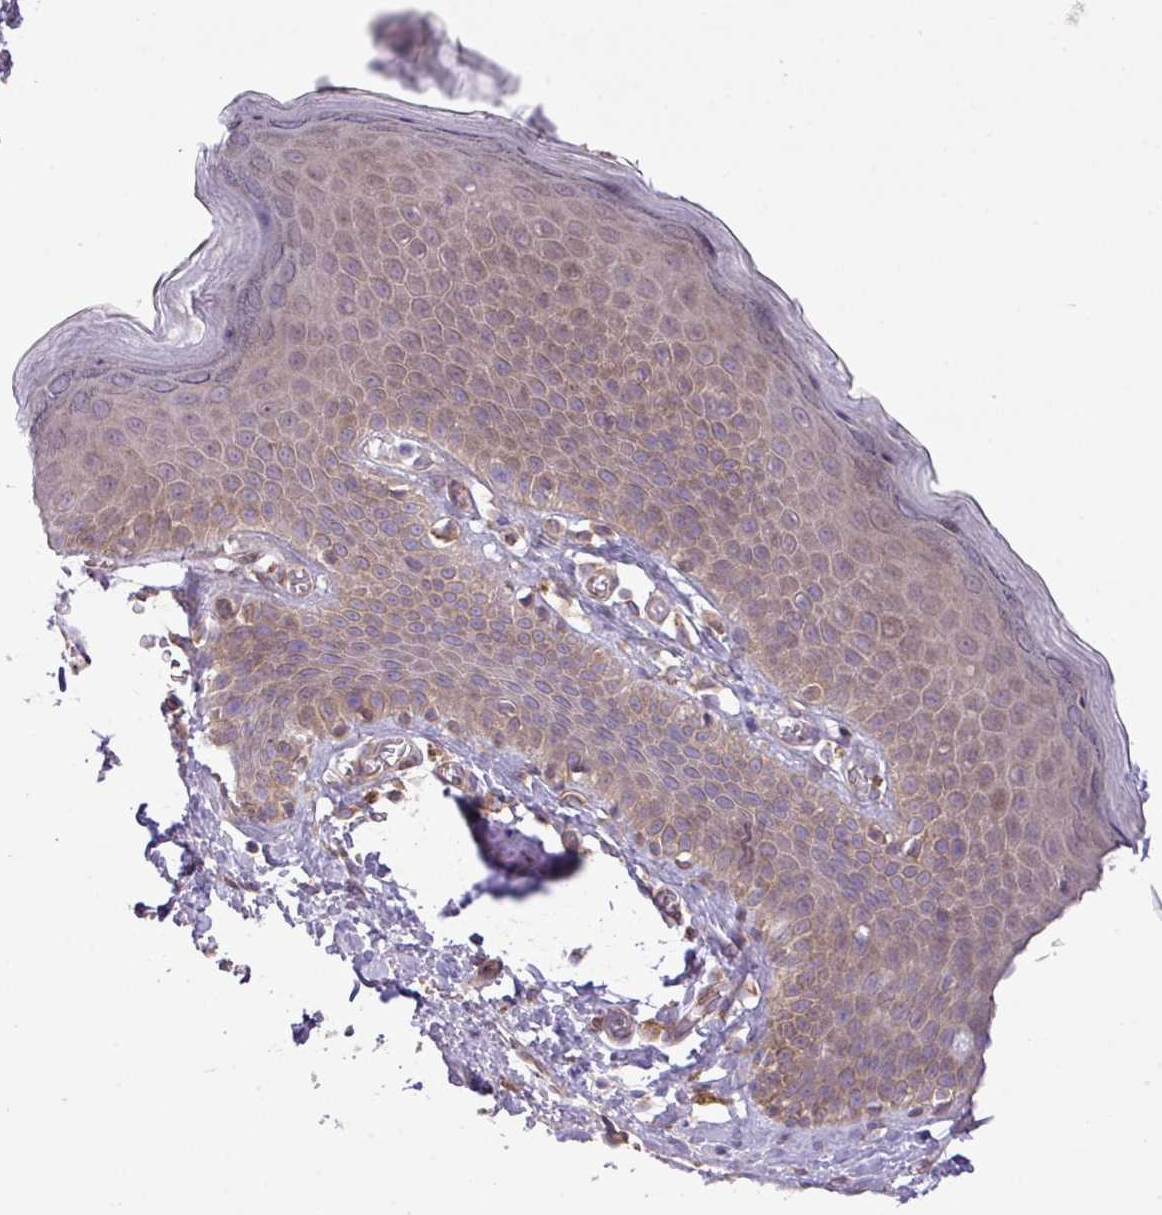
{"staining": {"intensity": "moderate", "quantity": "<25%", "location": "cytoplasmic/membranous"}, "tissue": "skin", "cell_type": "Epidermal cells", "image_type": "normal", "snomed": [{"axis": "morphology", "description": "Normal tissue, NOS"}, {"axis": "topography", "description": "Anal"}], "caption": "Immunohistochemical staining of normal human skin shows moderate cytoplasmic/membranous protein positivity in about <25% of epidermal cells.", "gene": "FAM222B", "patient": {"sex": "female", "age": 40}}